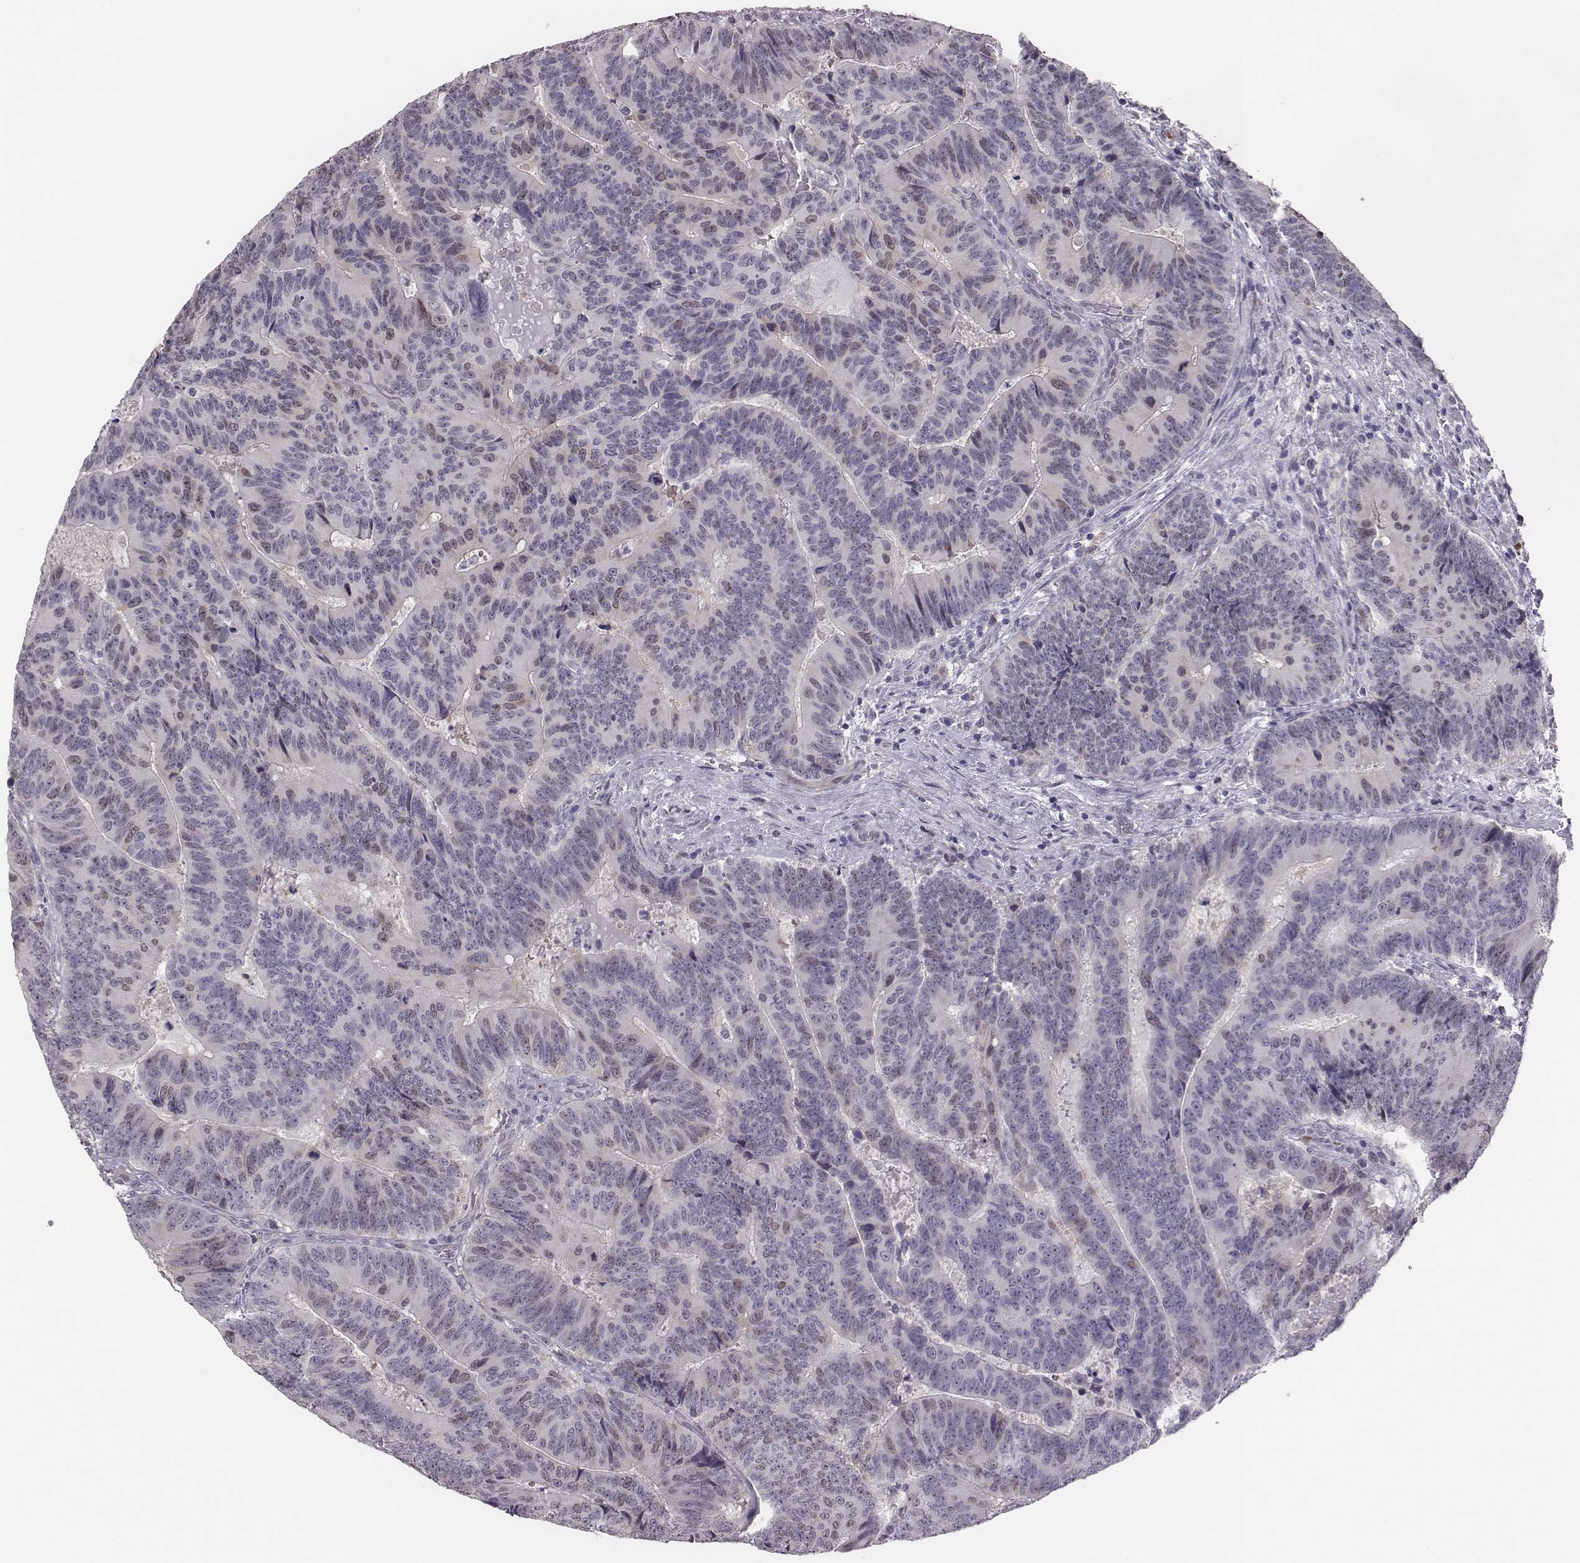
{"staining": {"intensity": "moderate", "quantity": "<25%", "location": "cytoplasmic/membranous,nuclear"}, "tissue": "colorectal cancer", "cell_type": "Tumor cells", "image_type": "cancer", "snomed": [{"axis": "morphology", "description": "Adenocarcinoma, NOS"}, {"axis": "topography", "description": "Colon"}], "caption": "A brown stain shows moderate cytoplasmic/membranous and nuclear expression of a protein in colorectal cancer (adenocarcinoma) tumor cells.", "gene": "PBK", "patient": {"sex": "female", "age": 82}}